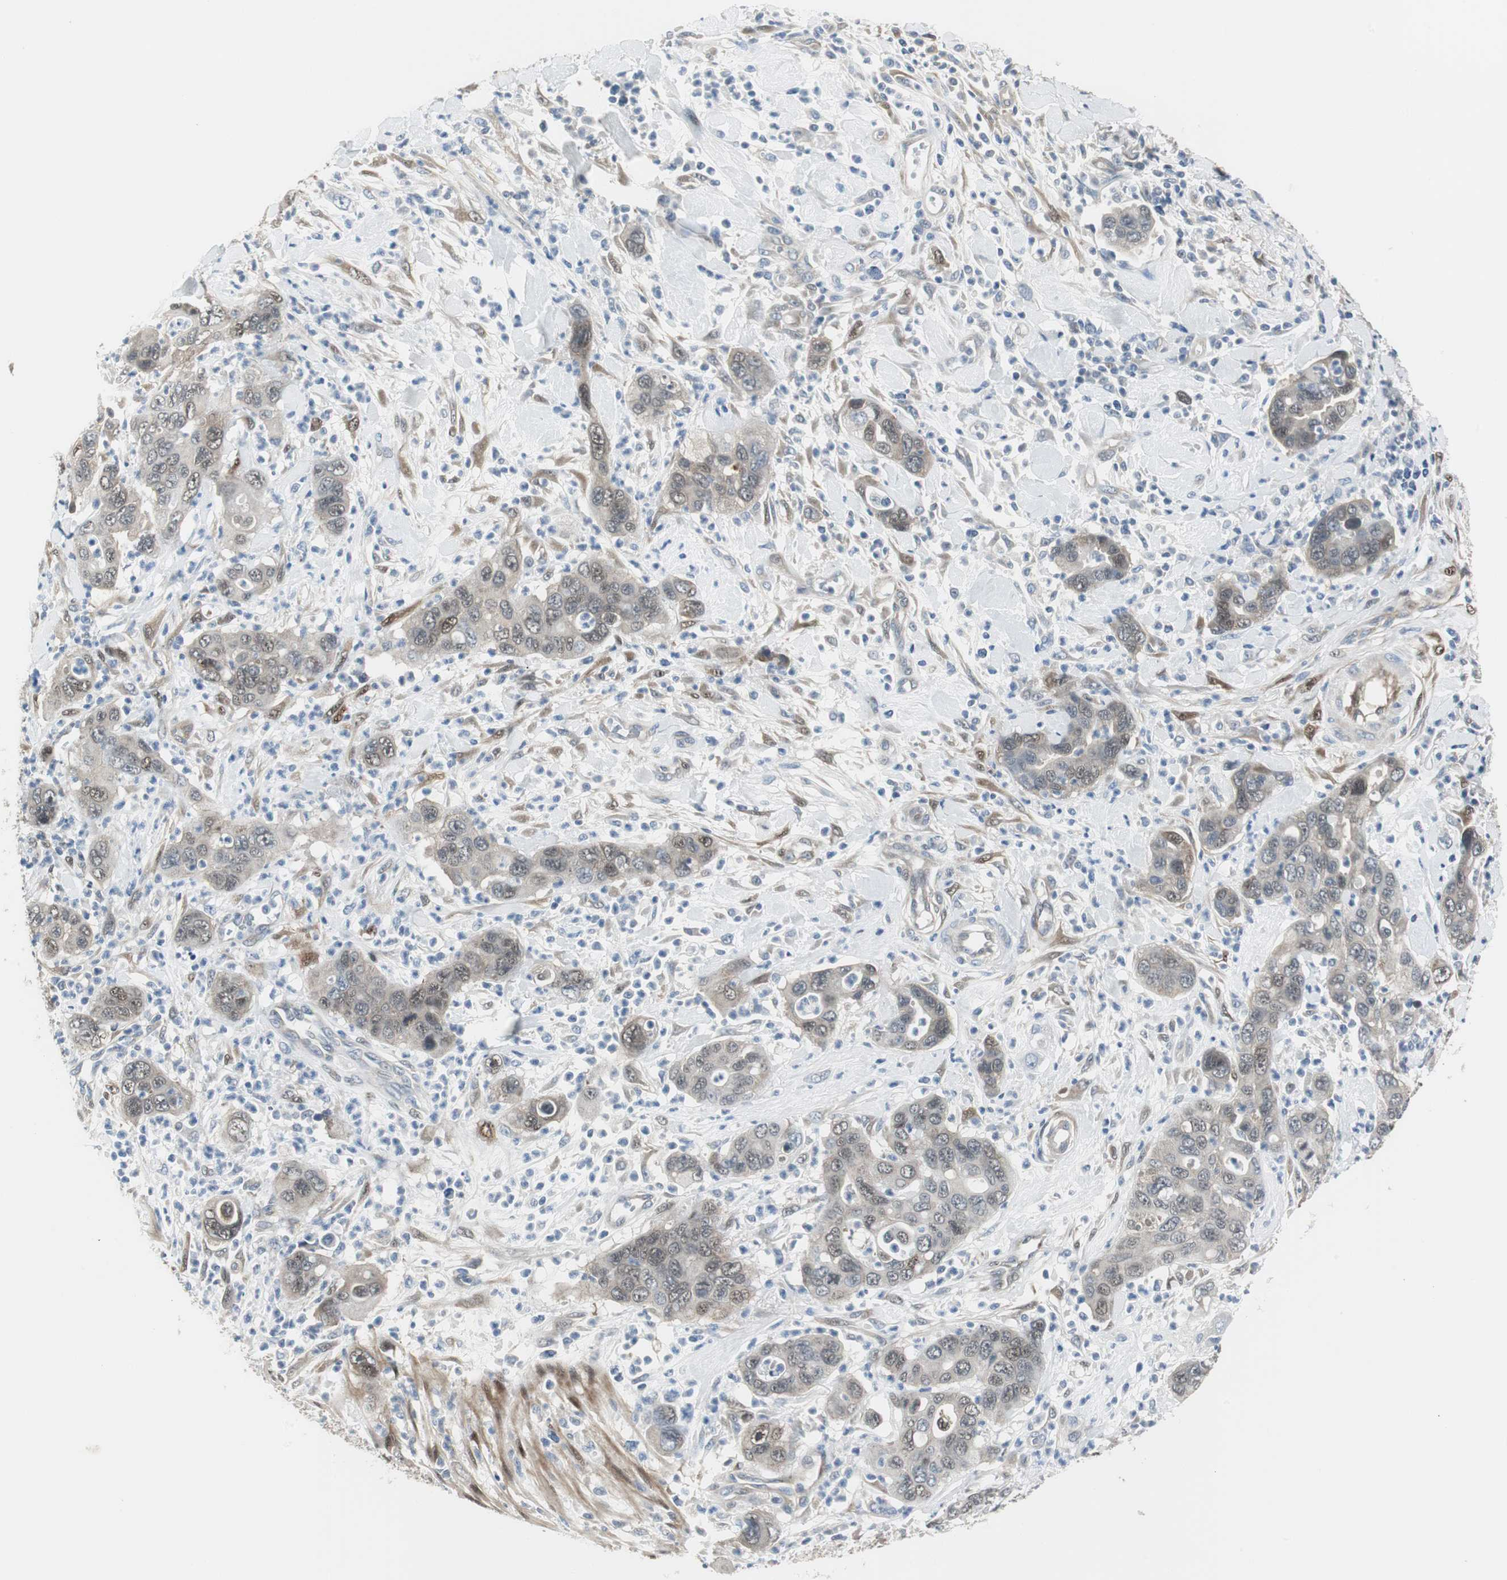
{"staining": {"intensity": "weak", "quantity": "<25%", "location": "cytoplasmic/membranous,nuclear"}, "tissue": "pancreatic cancer", "cell_type": "Tumor cells", "image_type": "cancer", "snomed": [{"axis": "morphology", "description": "Adenocarcinoma, NOS"}, {"axis": "topography", "description": "Pancreas"}], "caption": "IHC photomicrograph of neoplastic tissue: human pancreatic cancer (adenocarcinoma) stained with DAB (3,3'-diaminobenzidine) shows no significant protein positivity in tumor cells.", "gene": "FHL2", "patient": {"sex": "female", "age": 71}}